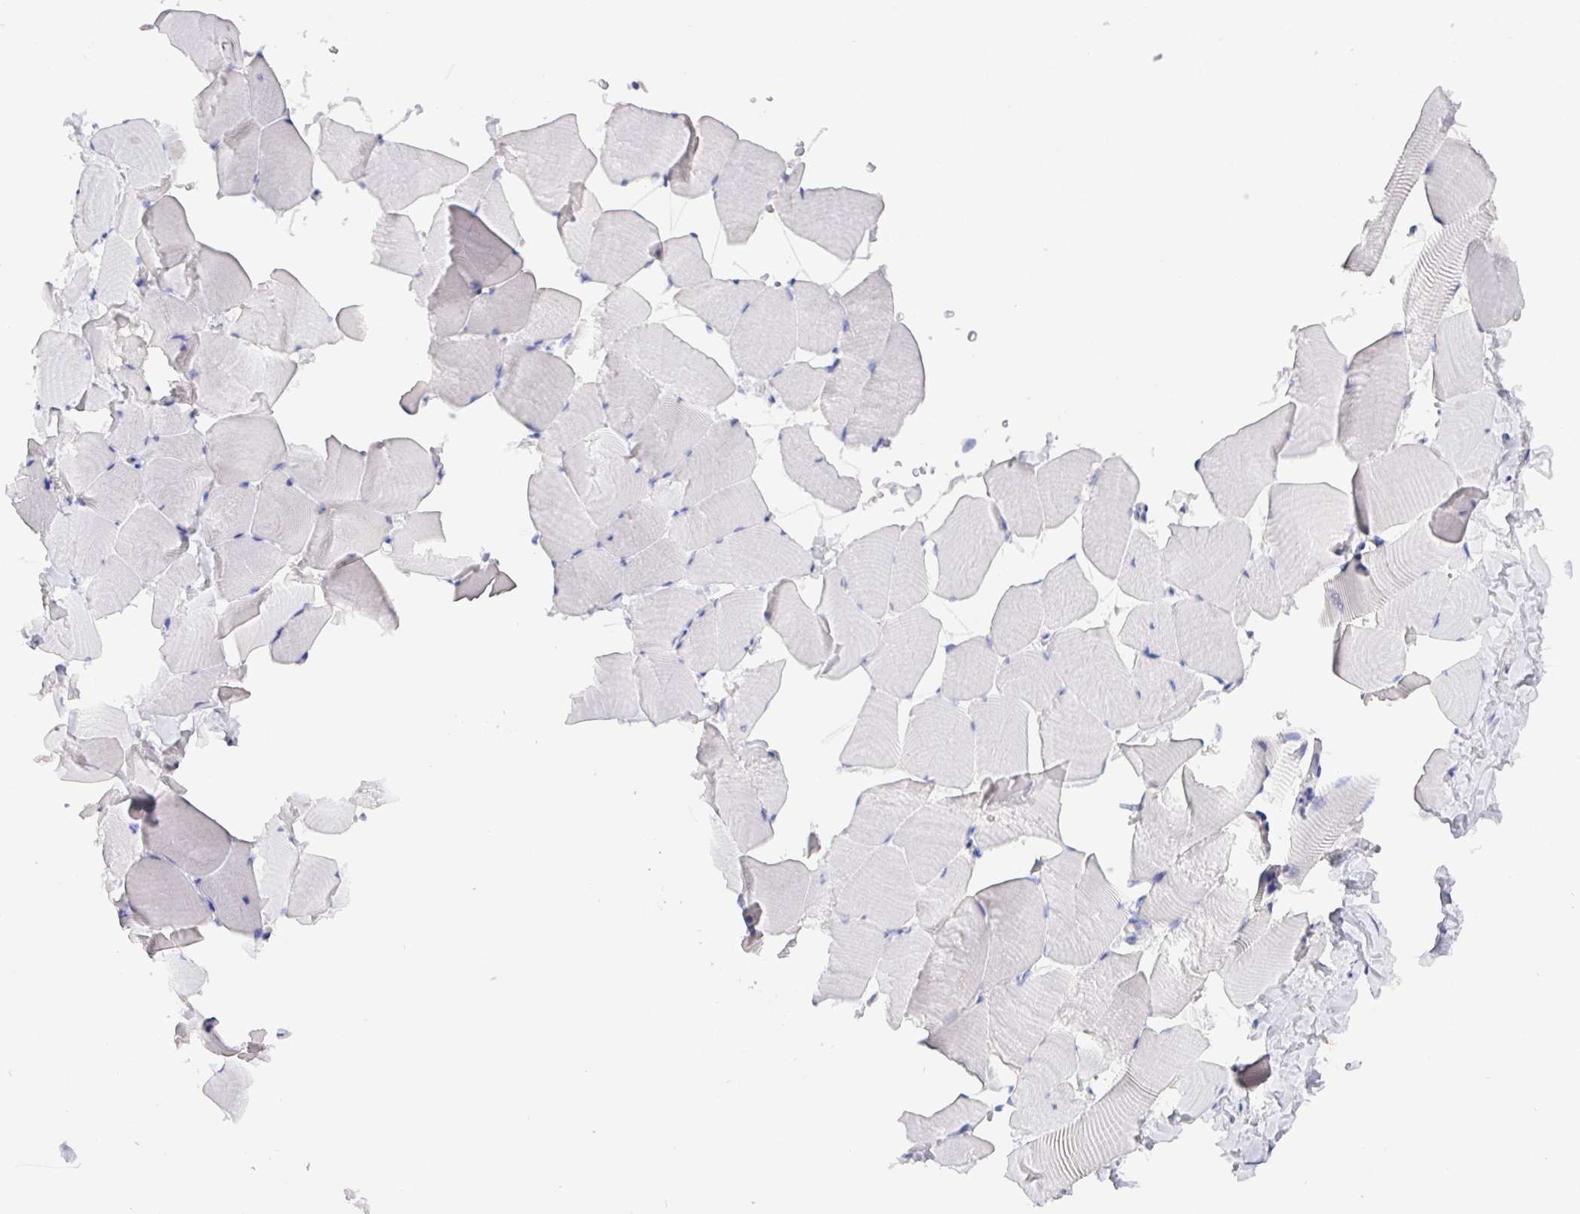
{"staining": {"intensity": "negative", "quantity": "none", "location": "none"}, "tissue": "skeletal muscle", "cell_type": "Myocytes", "image_type": "normal", "snomed": [{"axis": "morphology", "description": "Normal tissue, NOS"}, {"axis": "topography", "description": "Skeletal muscle"}], "caption": "The photomicrograph demonstrates no staining of myocytes in unremarkable skeletal muscle.", "gene": "PRG3", "patient": {"sex": "male", "age": 25}}